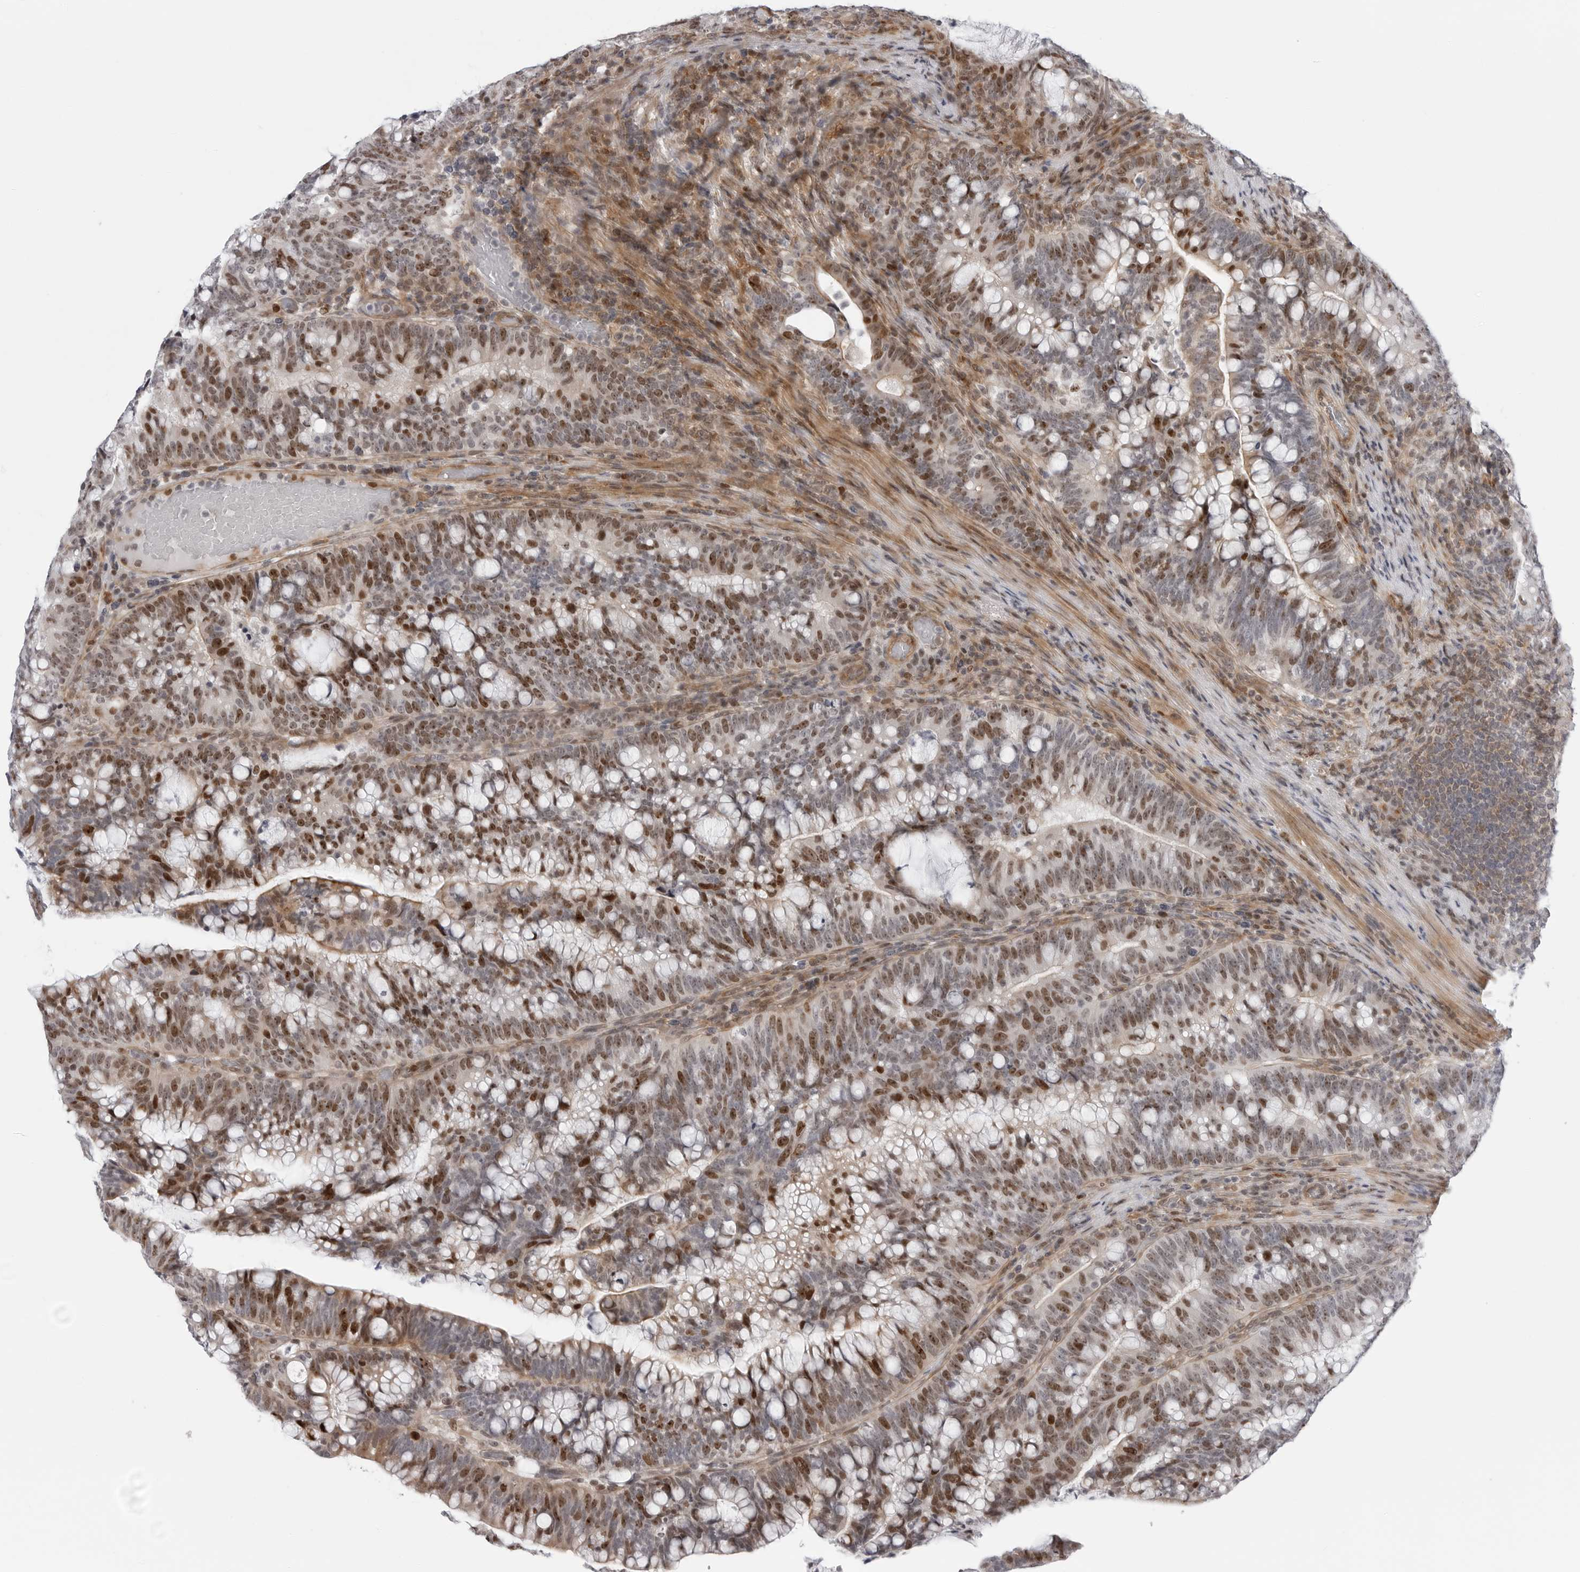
{"staining": {"intensity": "strong", "quantity": "25%-75%", "location": "nuclear"}, "tissue": "colorectal cancer", "cell_type": "Tumor cells", "image_type": "cancer", "snomed": [{"axis": "morphology", "description": "Adenocarcinoma, NOS"}, {"axis": "topography", "description": "Colon"}], "caption": "Tumor cells reveal high levels of strong nuclear staining in approximately 25%-75% of cells in colorectal cancer. (Stains: DAB in brown, nuclei in blue, Microscopy: brightfield microscopy at high magnification).", "gene": "FAM135B", "patient": {"sex": "female", "age": 66}}